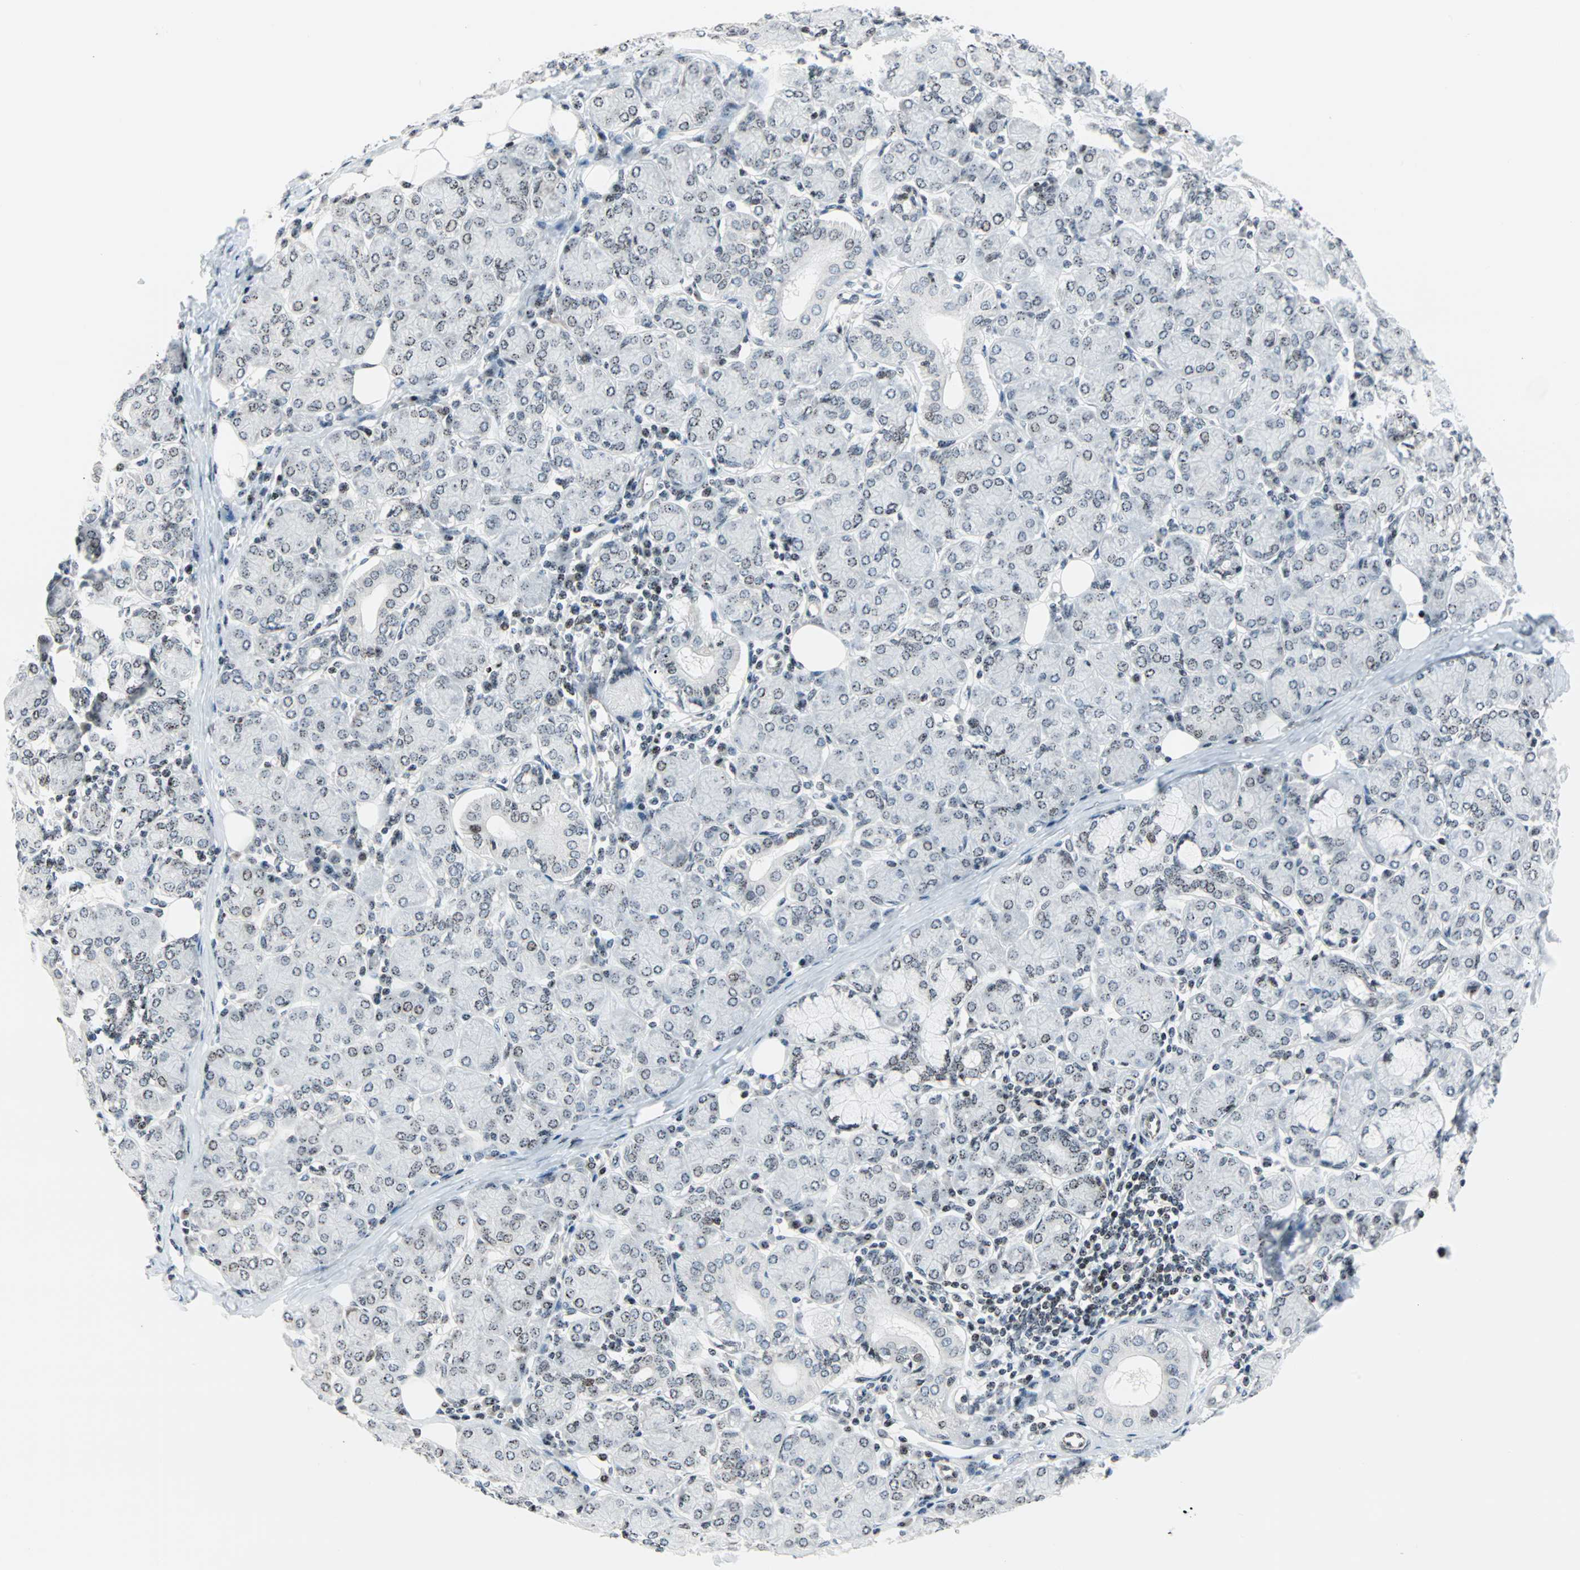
{"staining": {"intensity": "weak", "quantity": "<25%", "location": "nuclear"}, "tissue": "salivary gland", "cell_type": "Glandular cells", "image_type": "normal", "snomed": [{"axis": "morphology", "description": "Normal tissue, NOS"}, {"axis": "morphology", "description": "Inflammation, NOS"}, {"axis": "topography", "description": "Lymph node"}, {"axis": "topography", "description": "Salivary gland"}], "caption": "Immunohistochemical staining of unremarkable salivary gland shows no significant expression in glandular cells. (Stains: DAB IHC with hematoxylin counter stain, Microscopy: brightfield microscopy at high magnification).", "gene": "CENPA", "patient": {"sex": "male", "age": 3}}